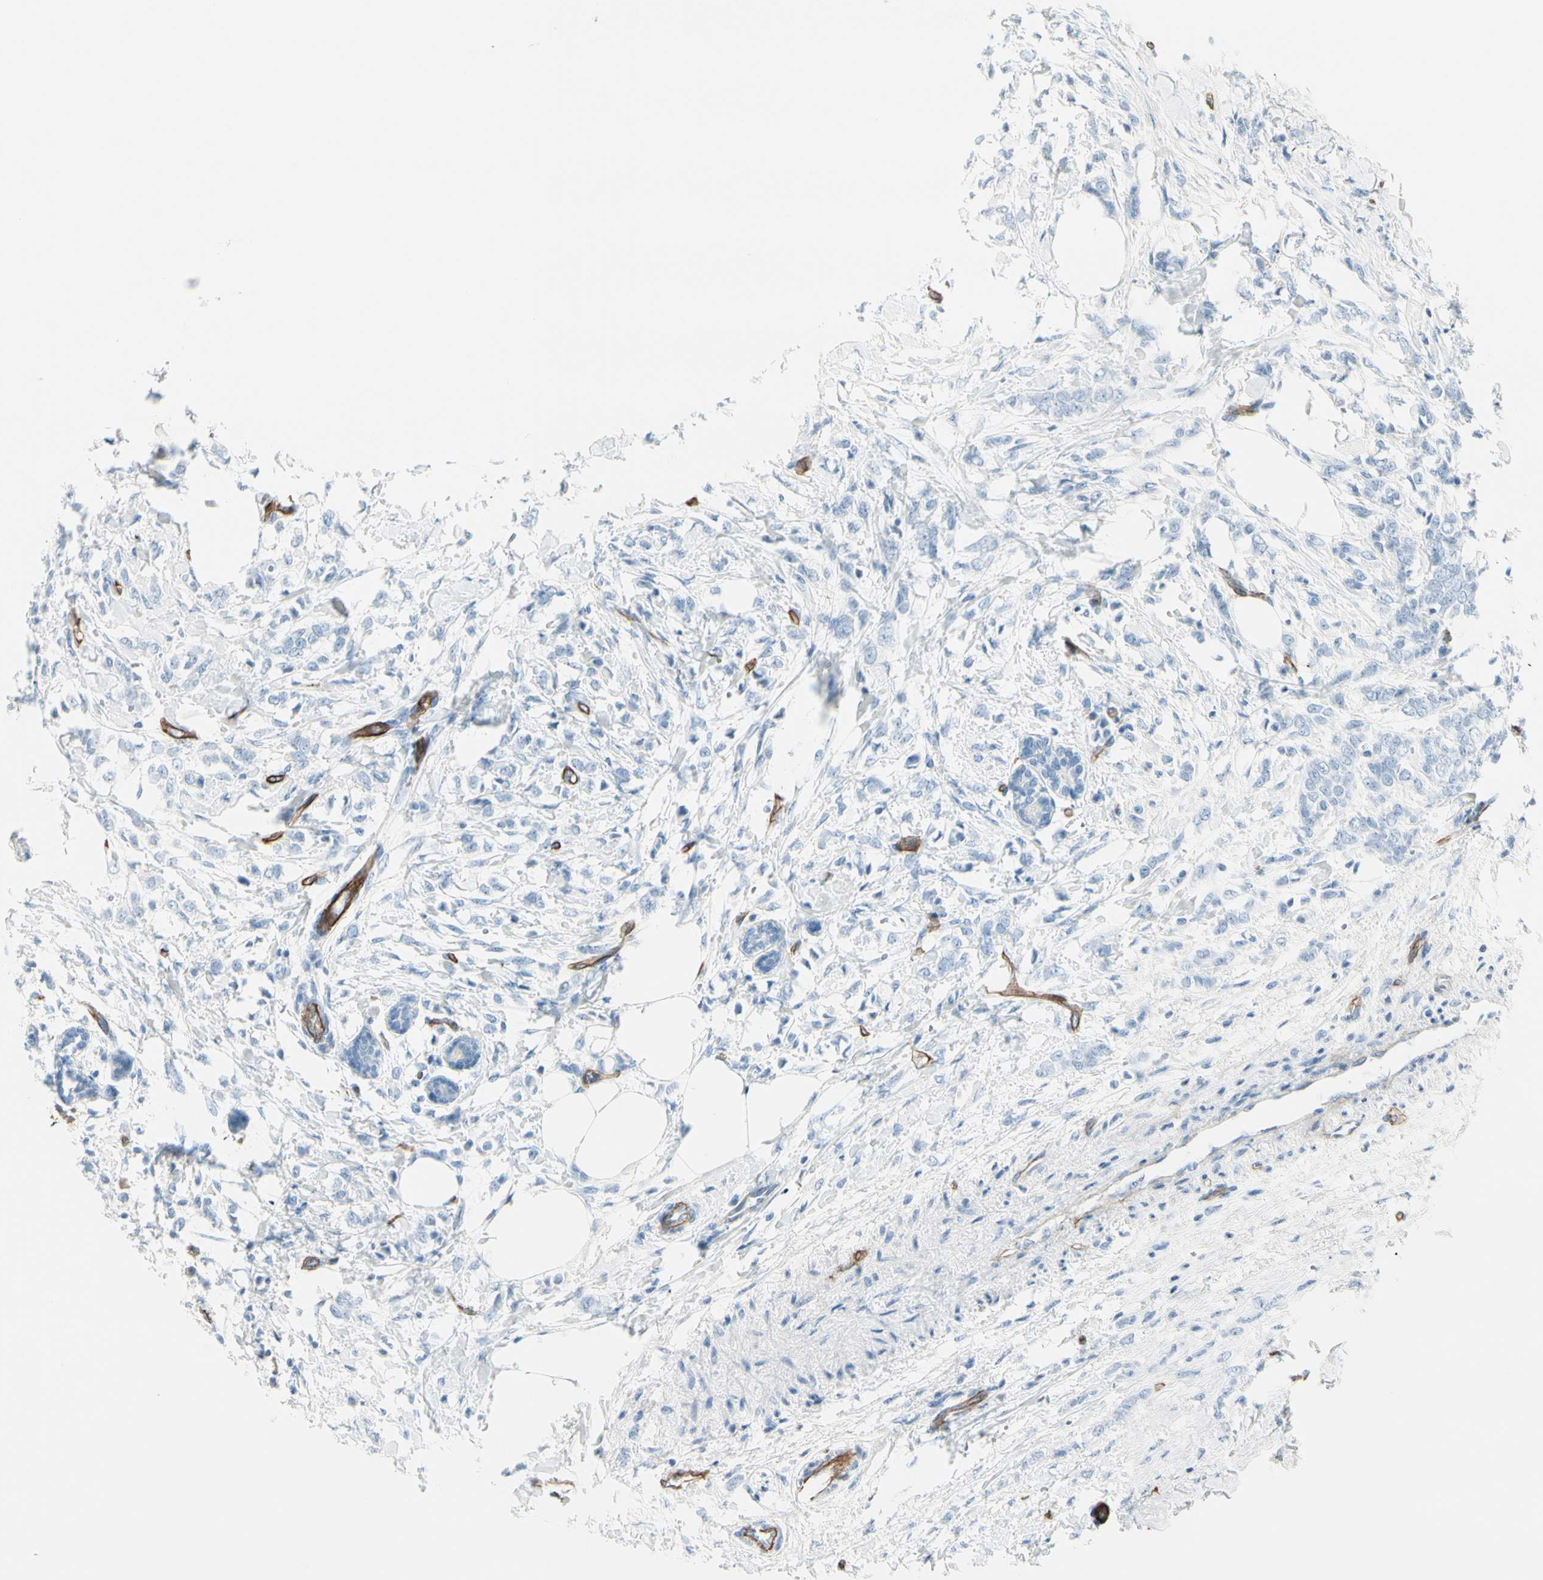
{"staining": {"intensity": "negative", "quantity": "none", "location": "none"}, "tissue": "breast cancer", "cell_type": "Tumor cells", "image_type": "cancer", "snomed": [{"axis": "morphology", "description": "Lobular carcinoma, in situ"}, {"axis": "morphology", "description": "Lobular carcinoma"}, {"axis": "topography", "description": "Breast"}], "caption": "The image demonstrates no significant positivity in tumor cells of lobular carcinoma in situ (breast).", "gene": "CD93", "patient": {"sex": "female", "age": 41}}